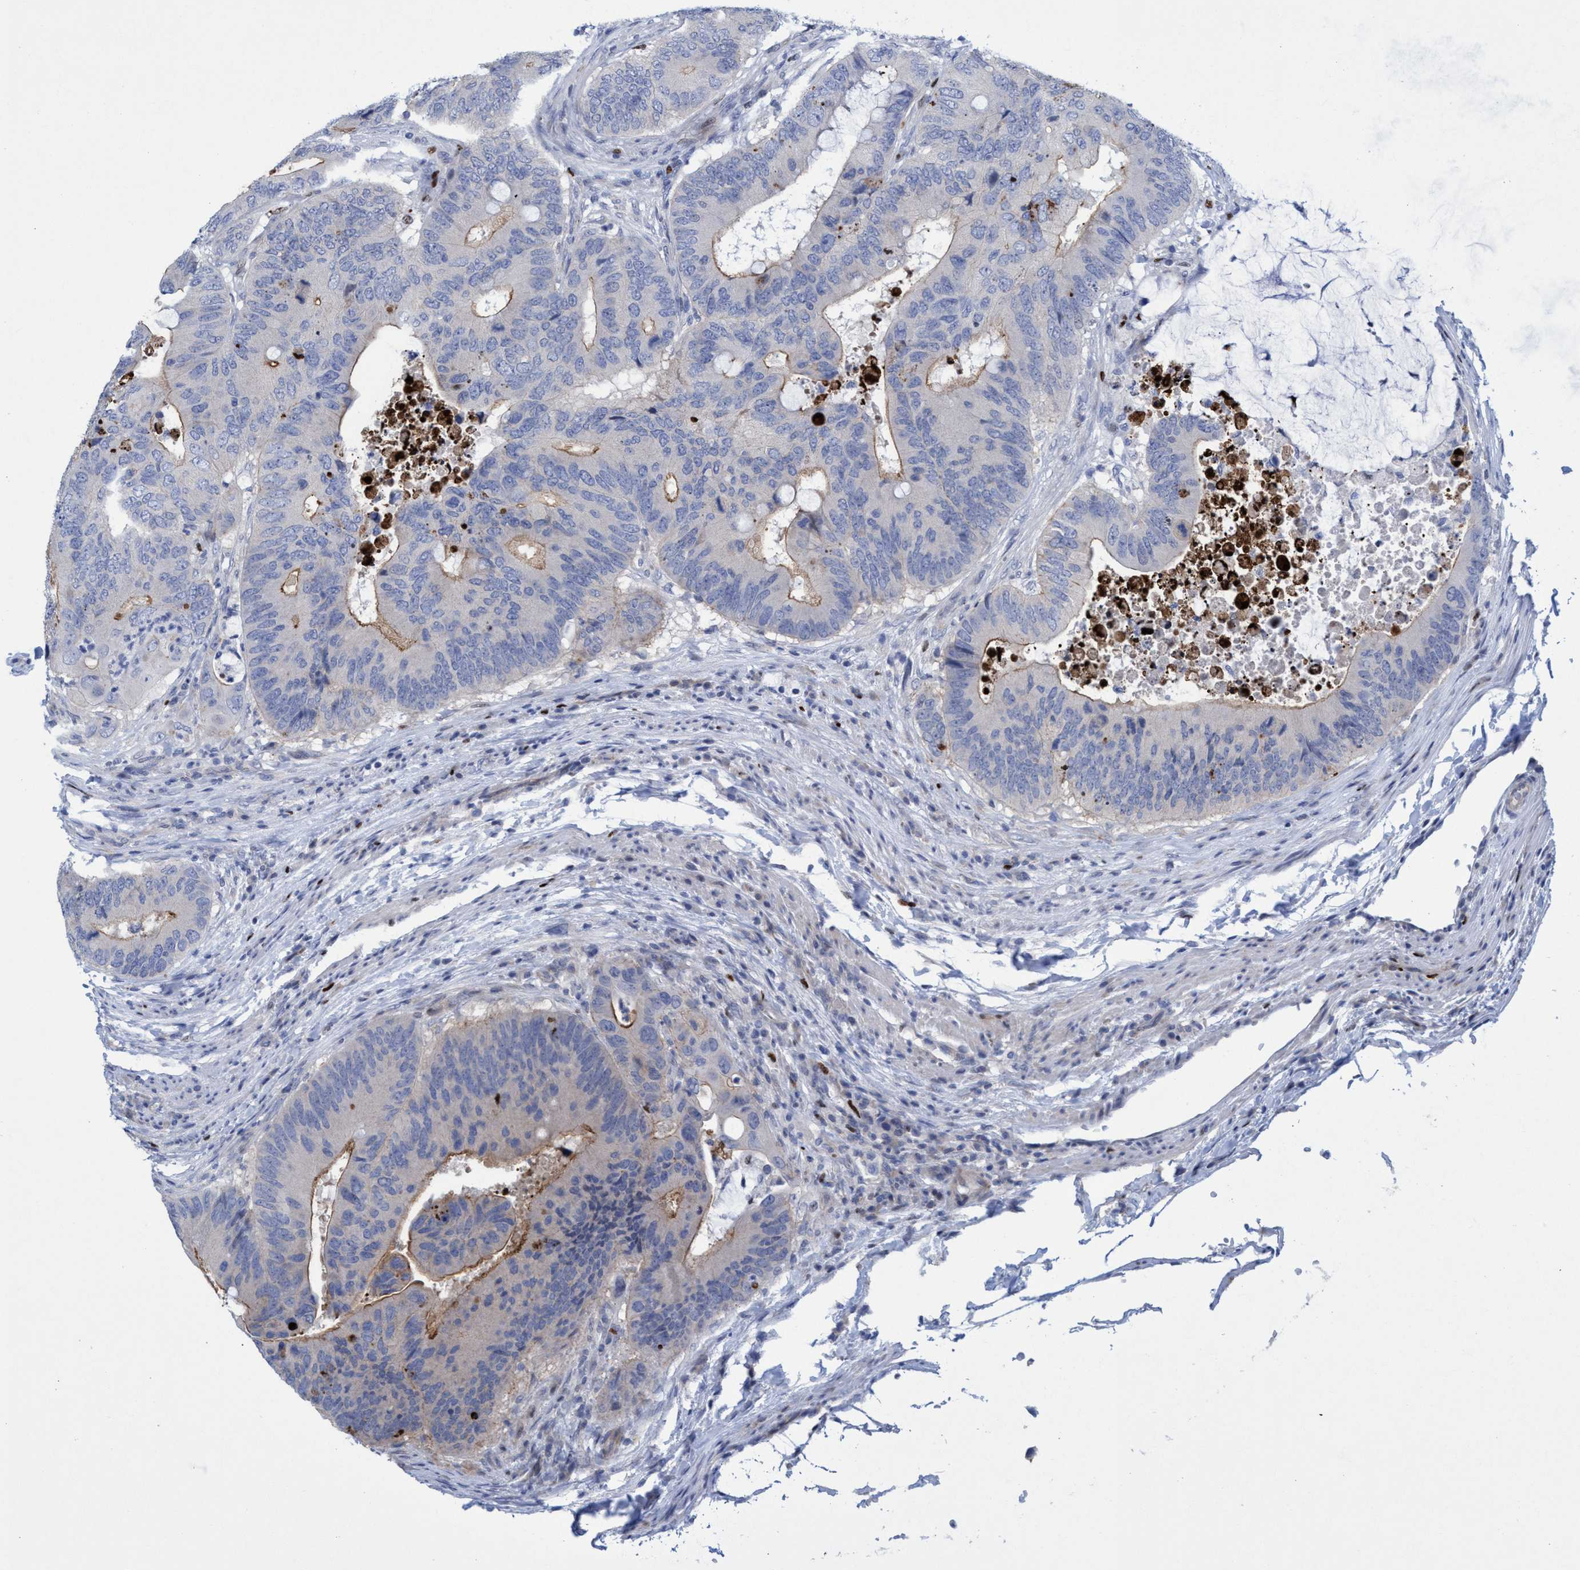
{"staining": {"intensity": "weak", "quantity": "25%-75%", "location": "cytoplasmic/membranous"}, "tissue": "colorectal cancer", "cell_type": "Tumor cells", "image_type": "cancer", "snomed": [{"axis": "morphology", "description": "Adenocarcinoma, NOS"}, {"axis": "topography", "description": "Colon"}], "caption": "Colorectal cancer tissue shows weak cytoplasmic/membranous expression in about 25%-75% of tumor cells, visualized by immunohistochemistry.", "gene": "R3HCC1", "patient": {"sex": "male", "age": 71}}